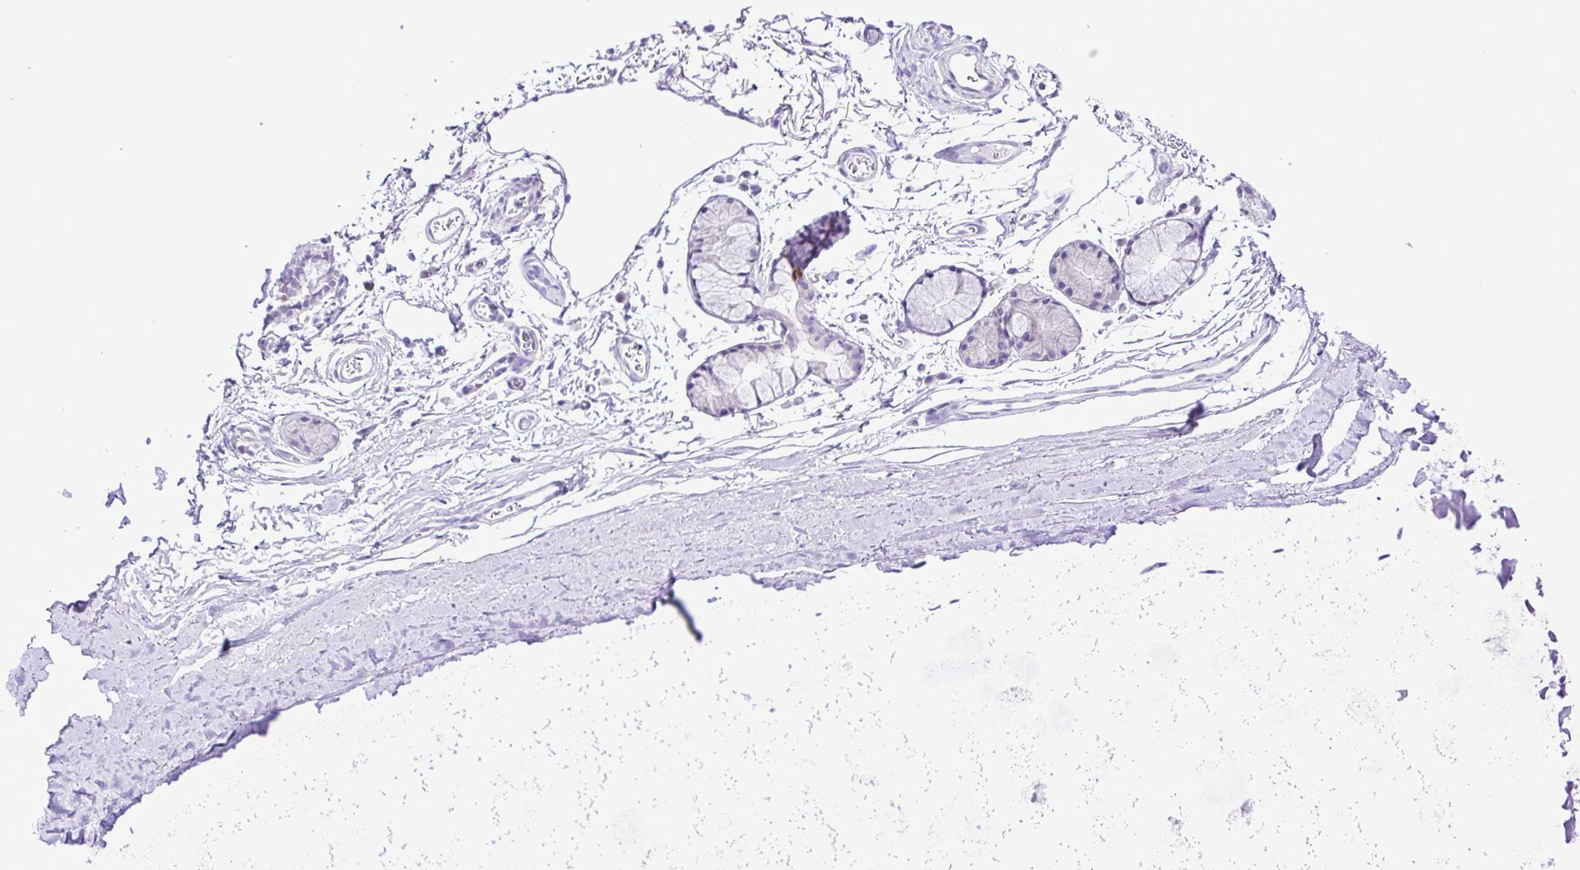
{"staining": {"intensity": "negative", "quantity": "none", "location": "none"}, "tissue": "adipose tissue", "cell_type": "Adipocytes", "image_type": "normal", "snomed": [{"axis": "morphology", "description": "Normal tissue, NOS"}, {"axis": "topography", "description": "Cartilage tissue"}, {"axis": "topography", "description": "Bronchus"}], "caption": "A high-resolution image shows immunohistochemistry staining of normal adipose tissue, which reveals no significant staining in adipocytes.", "gene": "SYT1", "patient": {"sex": "female", "age": 79}}